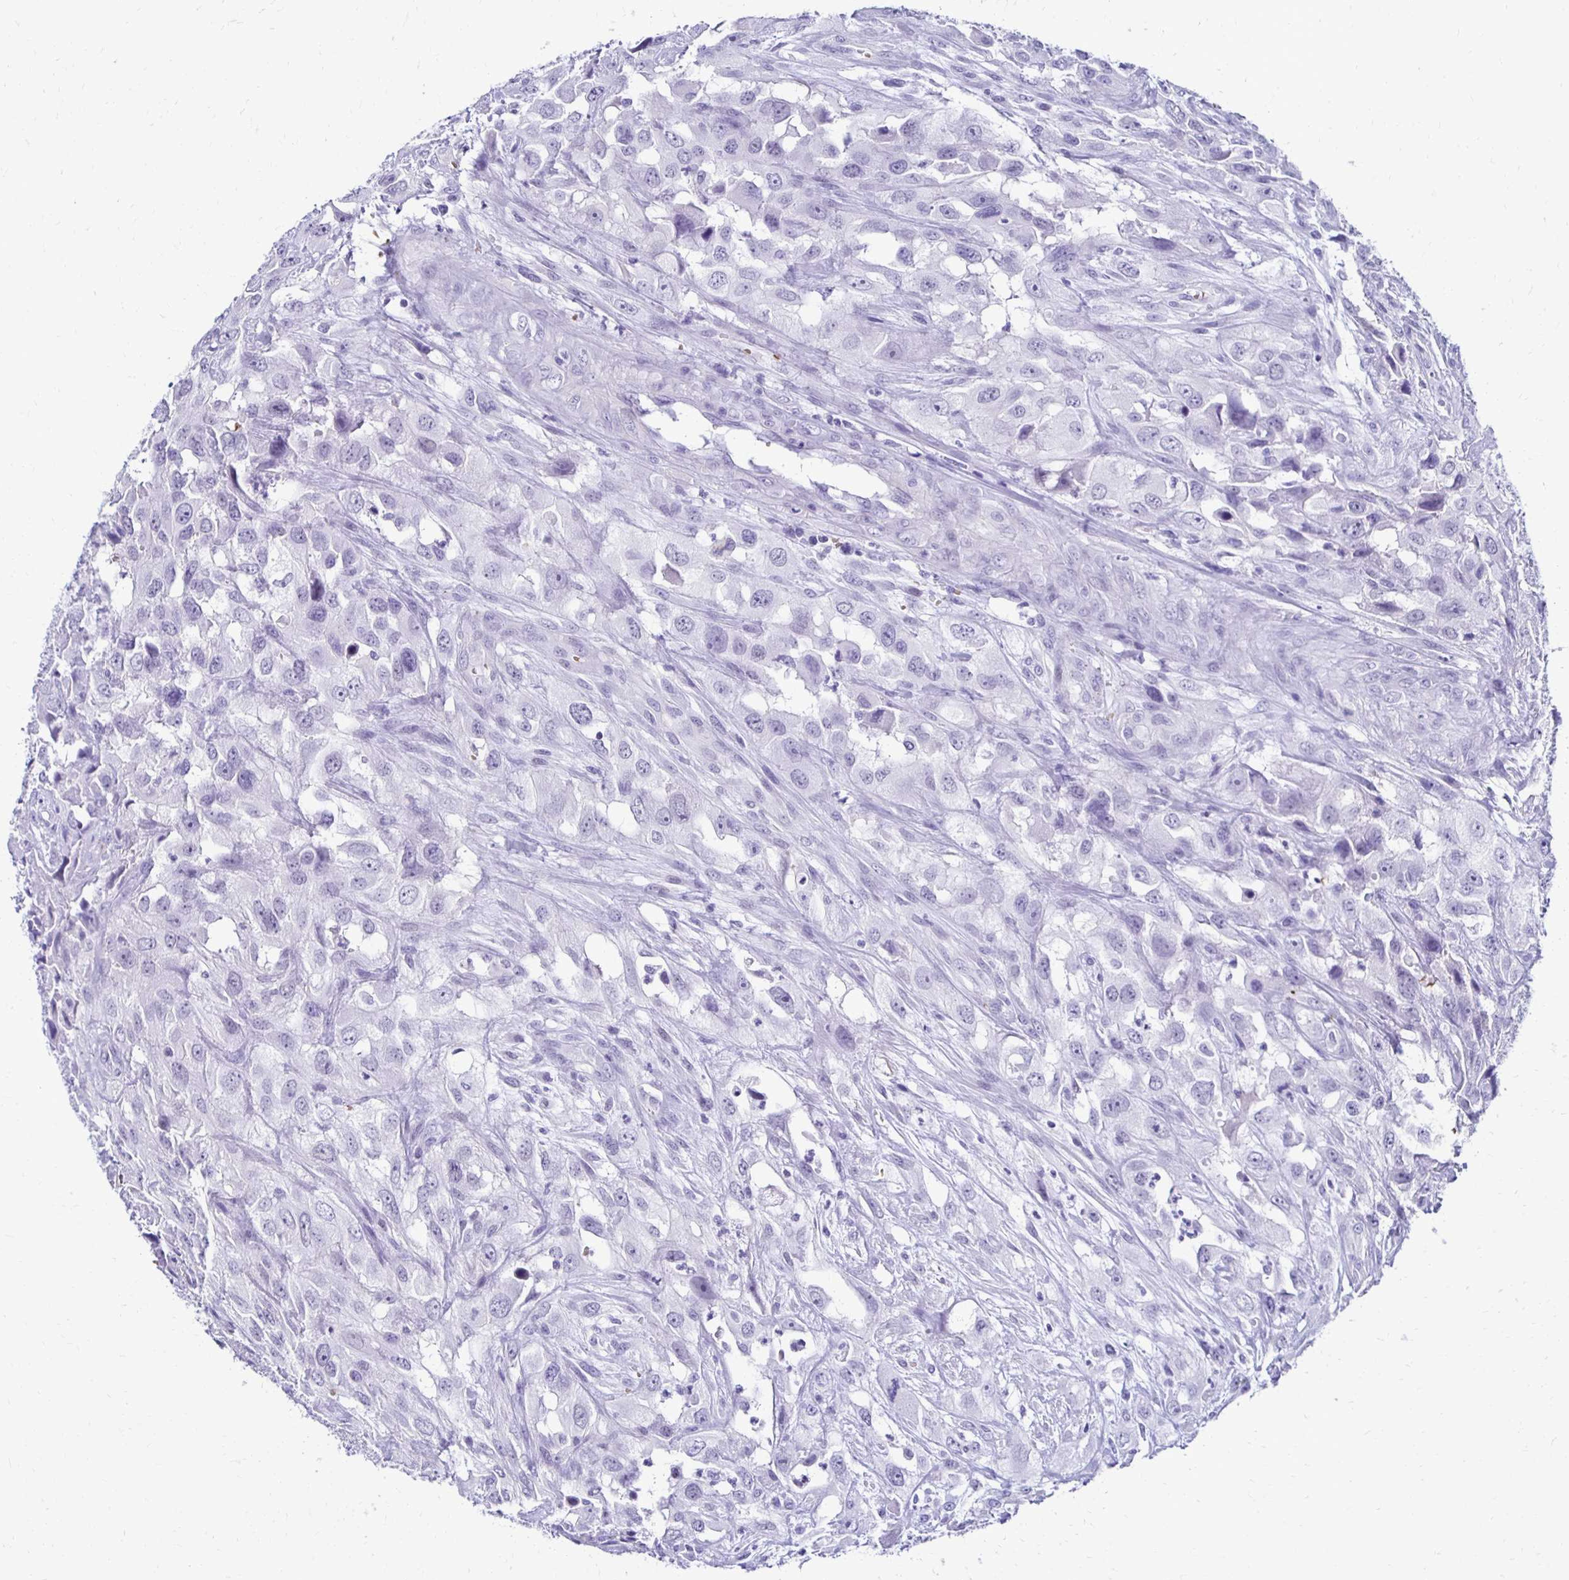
{"staining": {"intensity": "negative", "quantity": "none", "location": "none"}, "tissue": "urothelial cancer", "cell_type": "Tumor cells", "image_type": "cancer", "snomed": [{"axis": "morphology", "description": "Urothelial carcinoma, High grade"}, {"axis": "topography", "description": "Urinary bladder"}], "caption": "An image of urothelial cancer stained for a protein shows no brown staining in tumor cells.", "gene": "RHBDL3", "patient": {"sex": "male", "age": 67}}